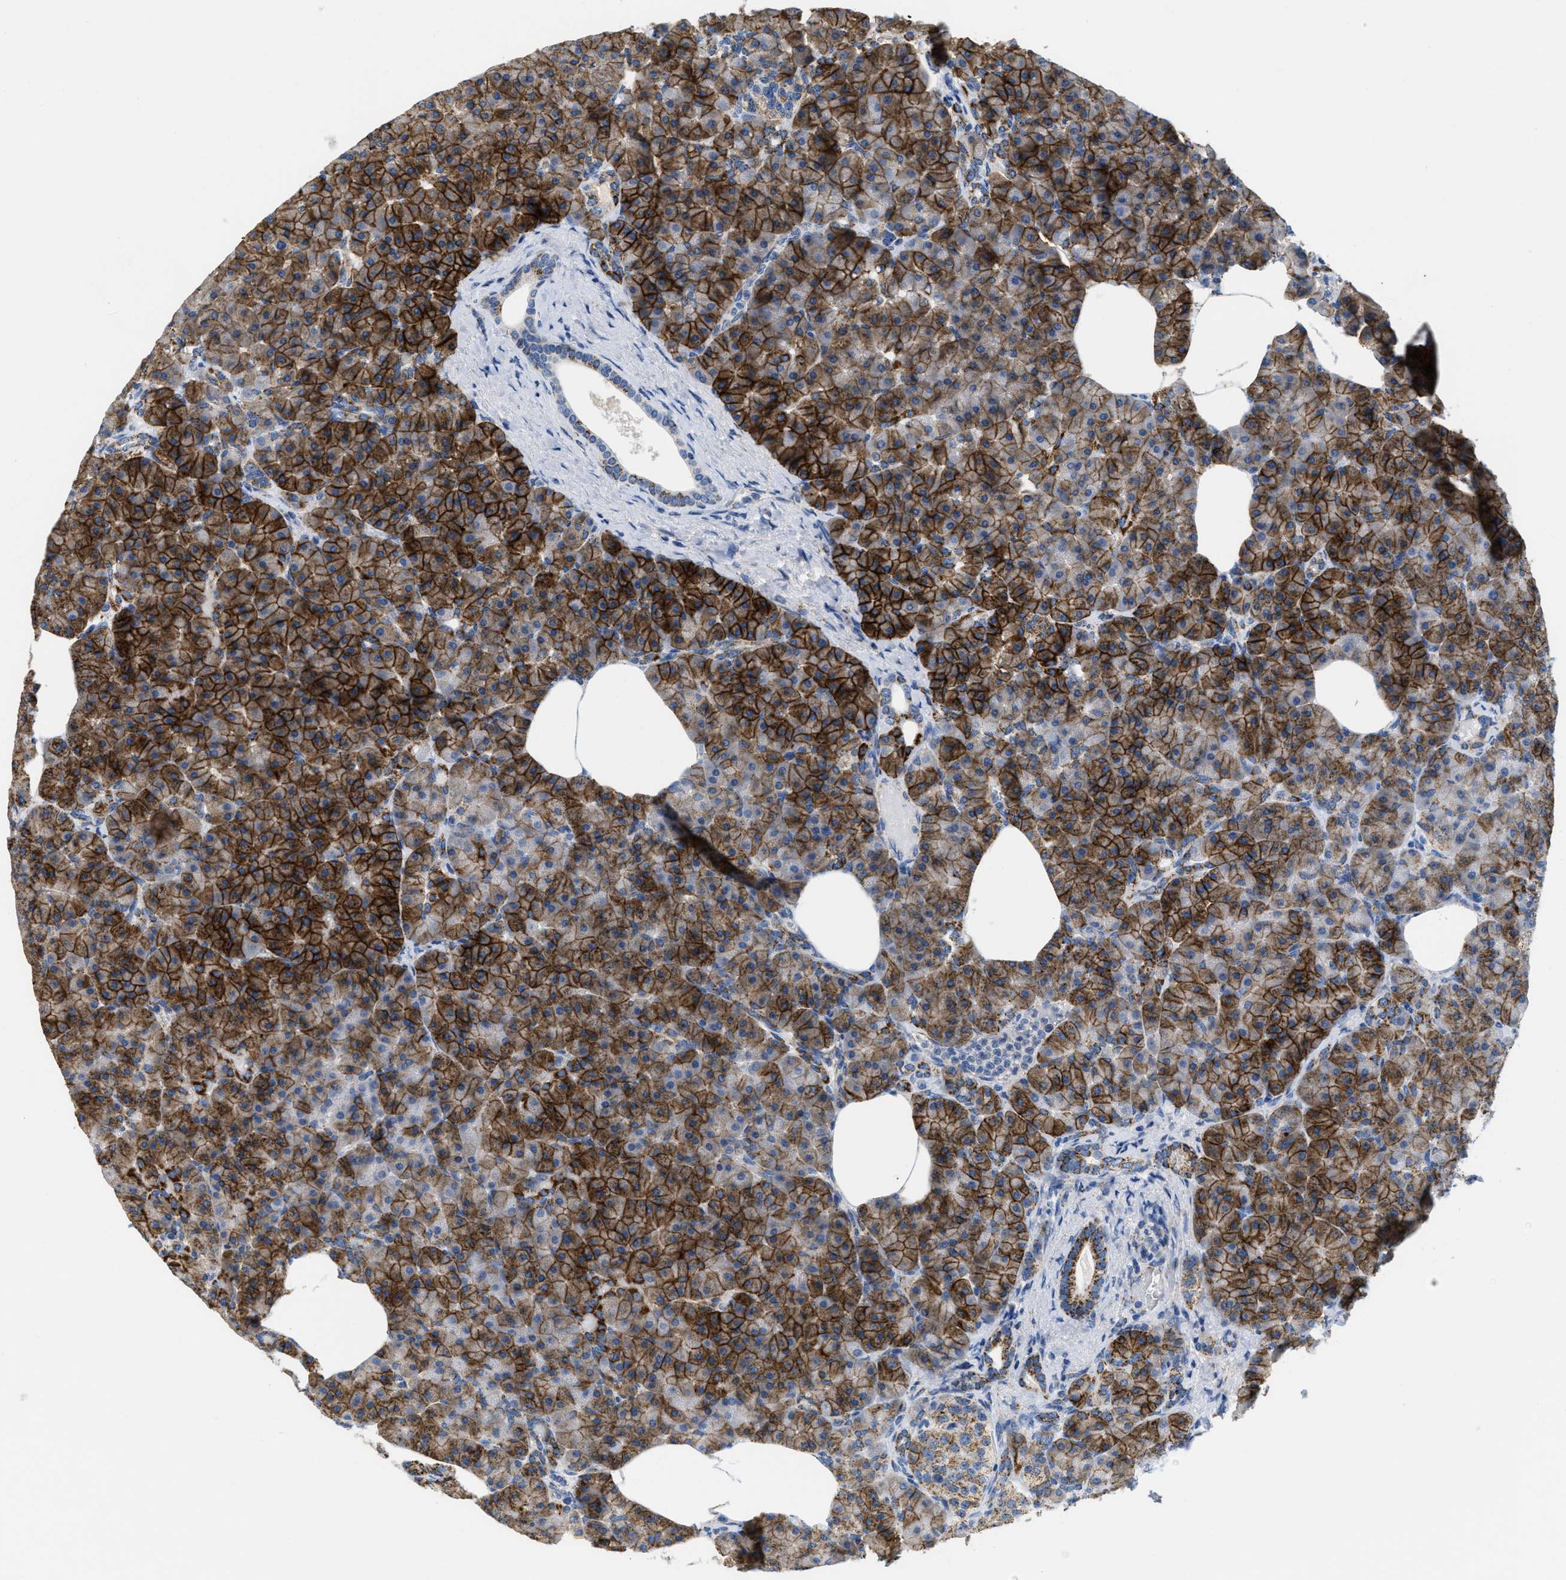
{"staining": {"intensity": "strong", "quantity": "25%-75%", "location": "cytoplasmic/membranous"}, "tissue": "pancreas", "cell_type": "Exocrine glandular cells", "image_type": "normal", "snomed": [{"axis": "morphology", "description": "Normal tissue, NOS"}, {"axis": "topography", "description": "Pancreas"}], "caption": "Strong cytoplasmic/membranous positivity for a protein is seen in approximately 25%-75% of exocrine glandular cells of benign pancreas using IHC.", "gene": "KCNJ5", "patient": {"sex": "female", "age": 70}}